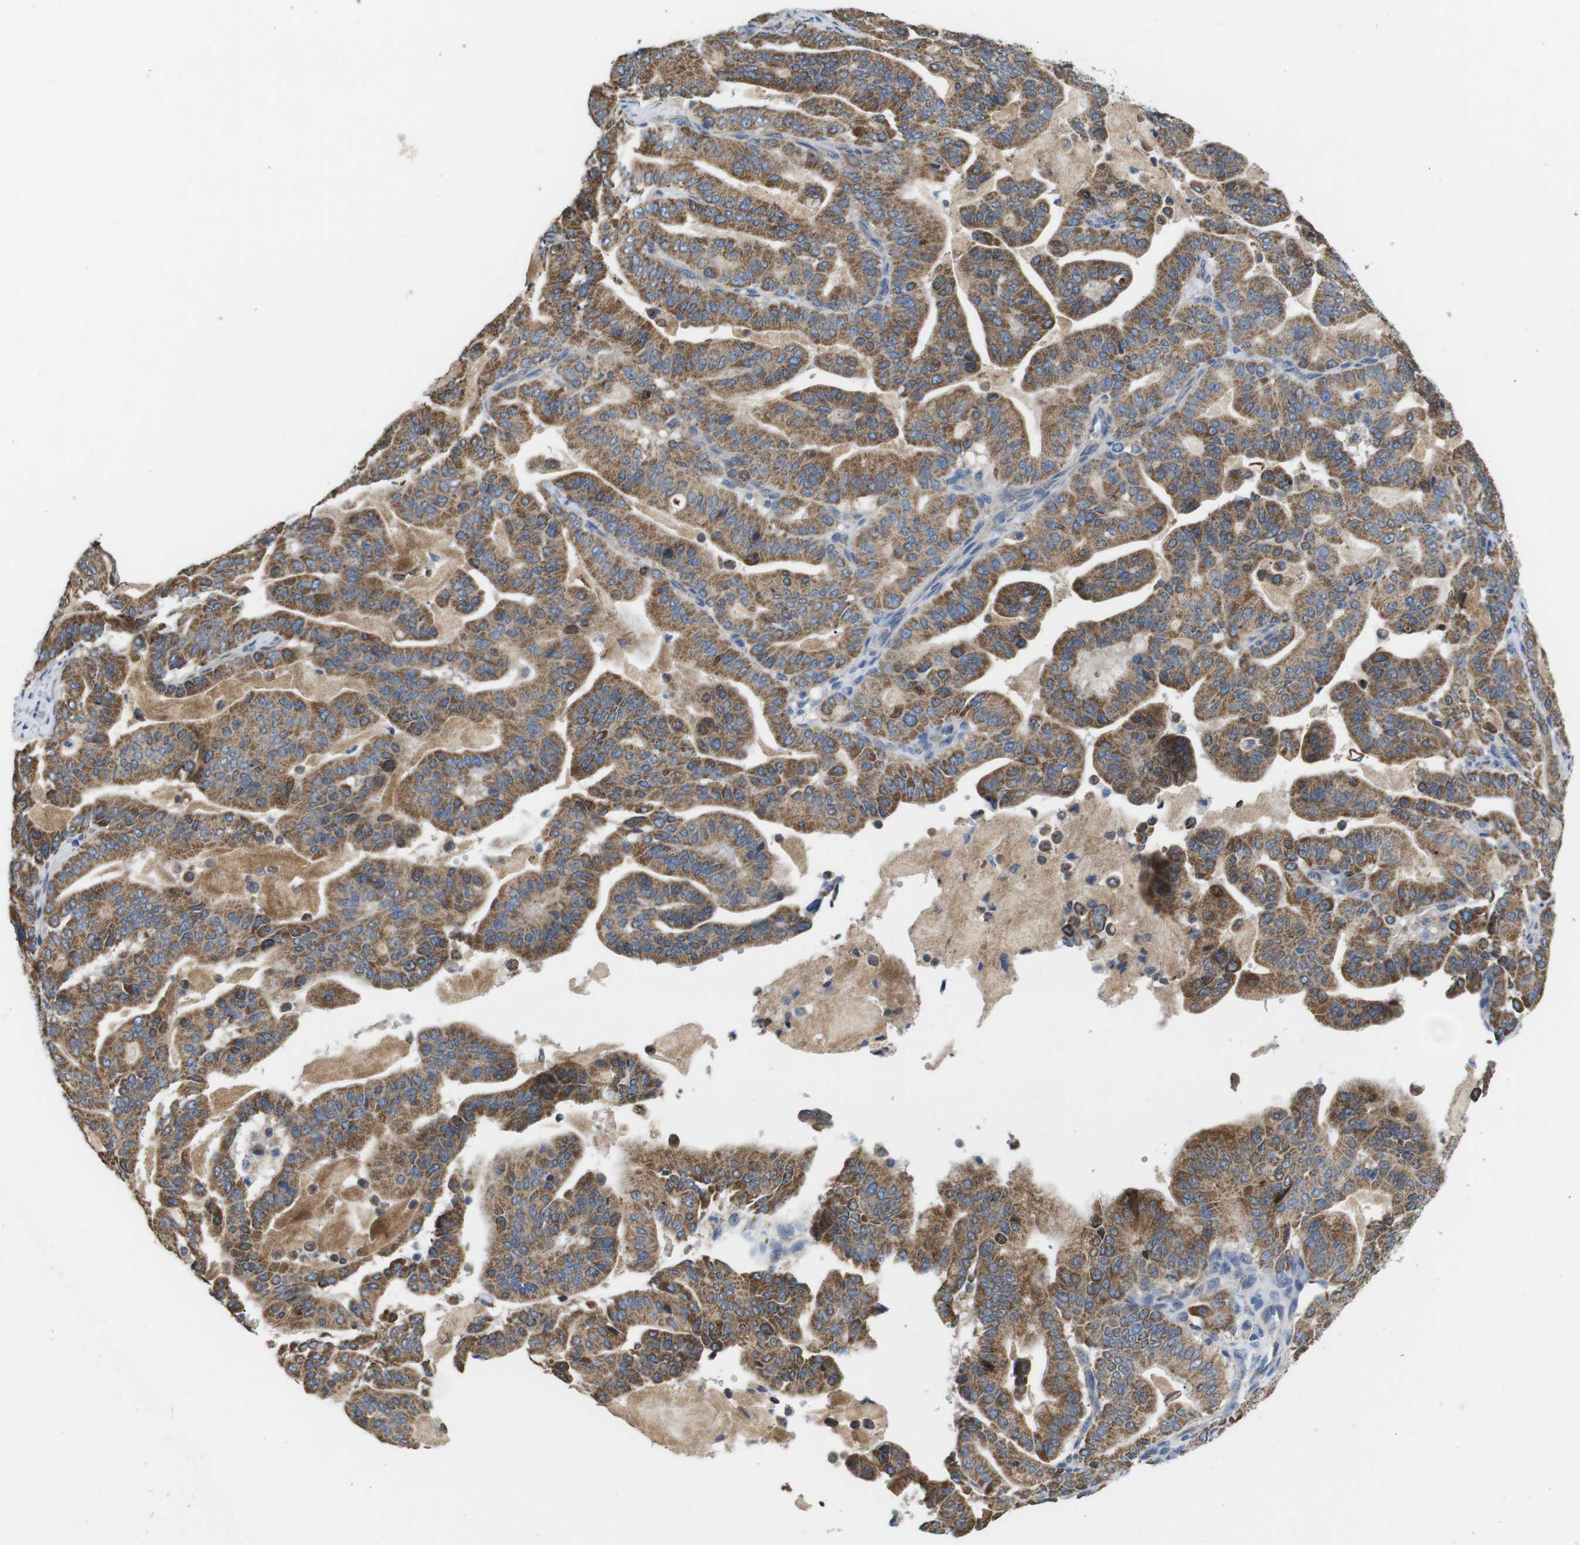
{"staining": {"intensity": "moderate", "quantity": ">75%", "location": "cytoplasmic/membranous"}, "tissue": "pancreatic cancer", "cell_type": "Tumor cells", "image_type": "cancer", "snomed": [{"axis": "morphology", "description": "Adenocarcinoma, NOS"}, {"axis": "topography", "description": "Pancreas"}], "caption": "A micrograph of human adenocarcinoma (pancreatic) stained for a protein exhibits moderate cytoplasmic/membranous brown staining in tumor cells.", "gene": "F2RL1", "patient": {"sex": "male", "age": 63}}